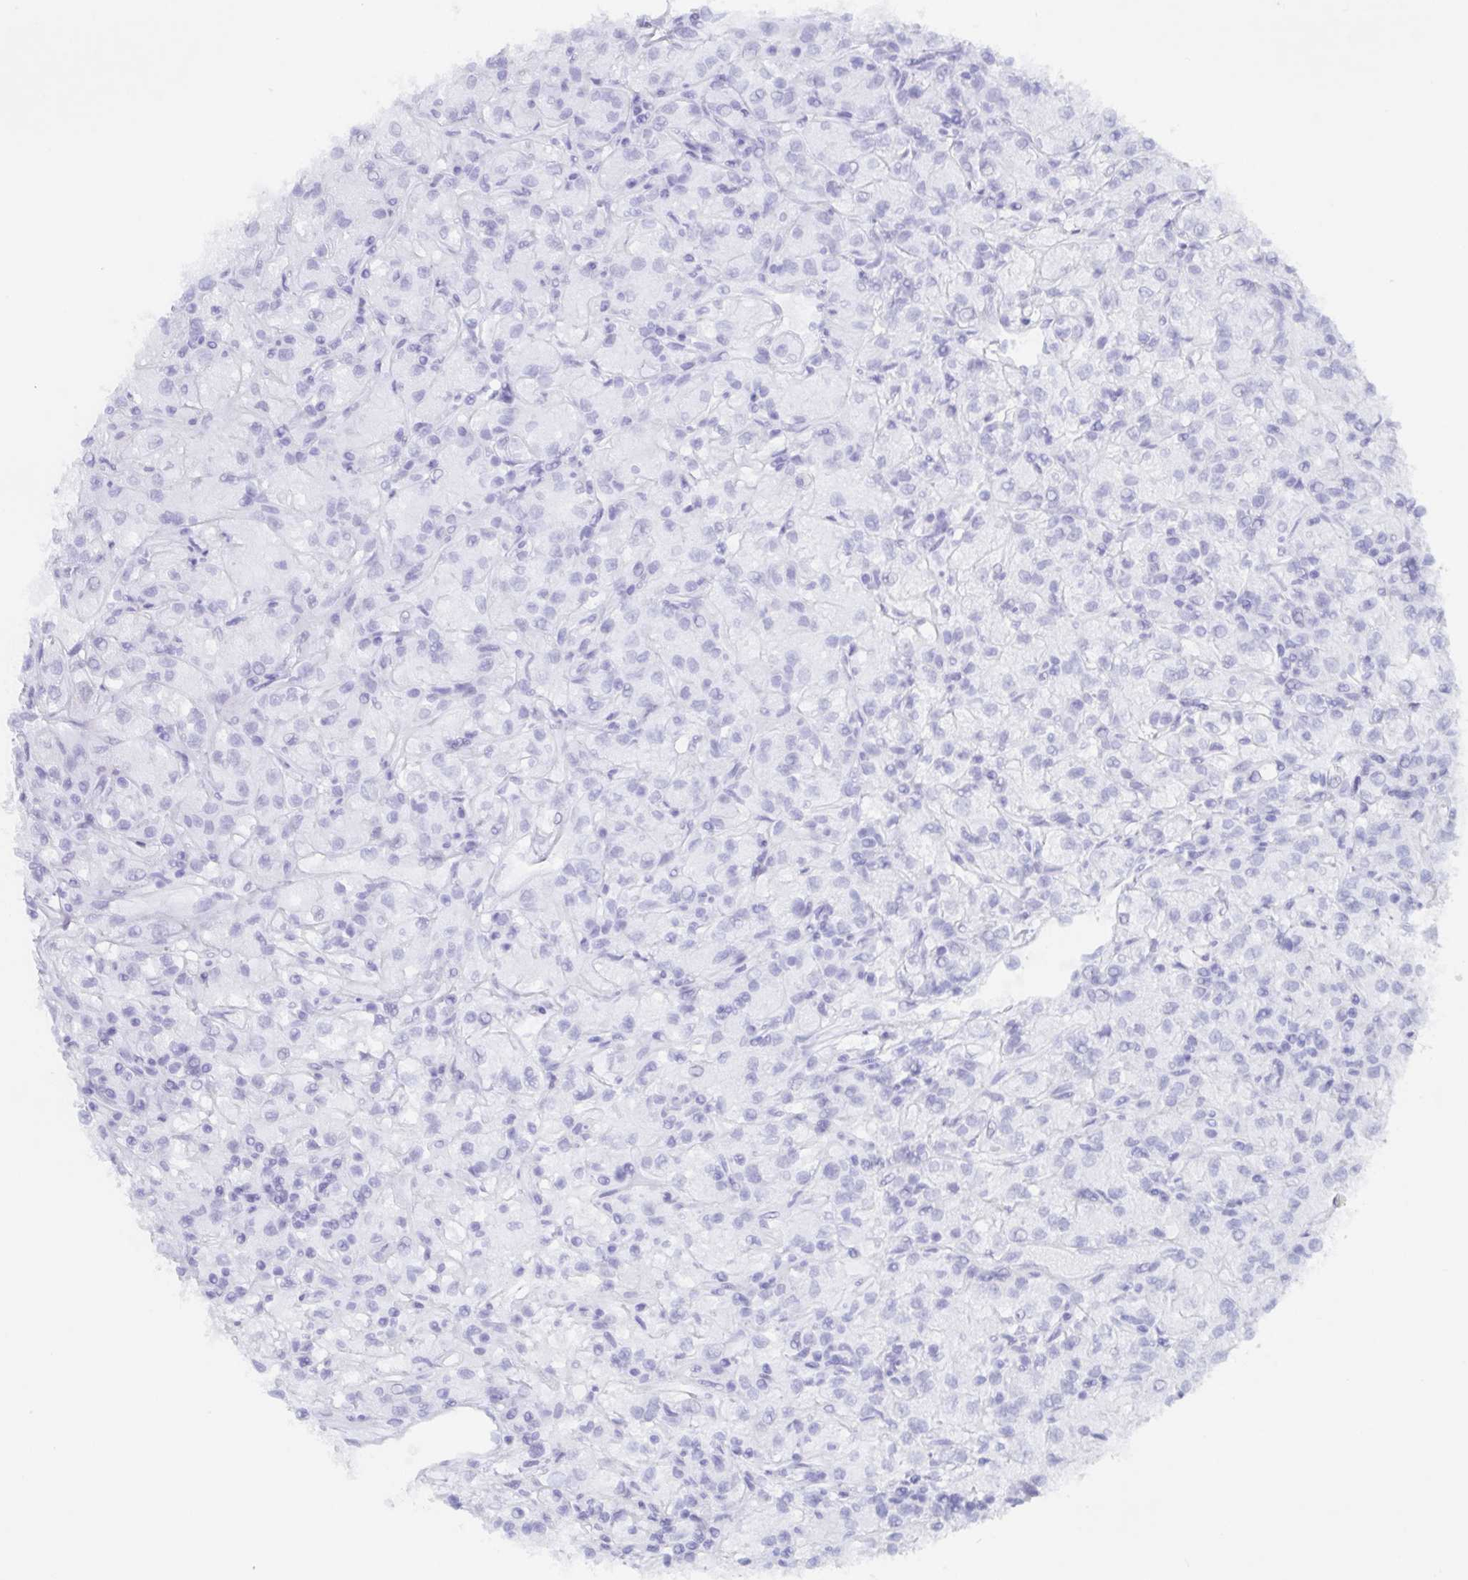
{"staining": {"intensity": "negative", "quantity": "none", "location": "none"}, "tissue": "renal cancer", "cell_type": "Tumor cells", "image_type": "cancer", "snomed": [{"axis": "morphology", "description": "Adenocarcinoma, NOS"}, {"axis": "topography", "description": "Kidney"}], "caption": "The photomicrograph displays no staining of tumor cells in renal cancer (adenocarcinoma). Nuclei are stained in blue.", "gene": "POU2F3", "patient": {"sex": "female", "age": 59}}